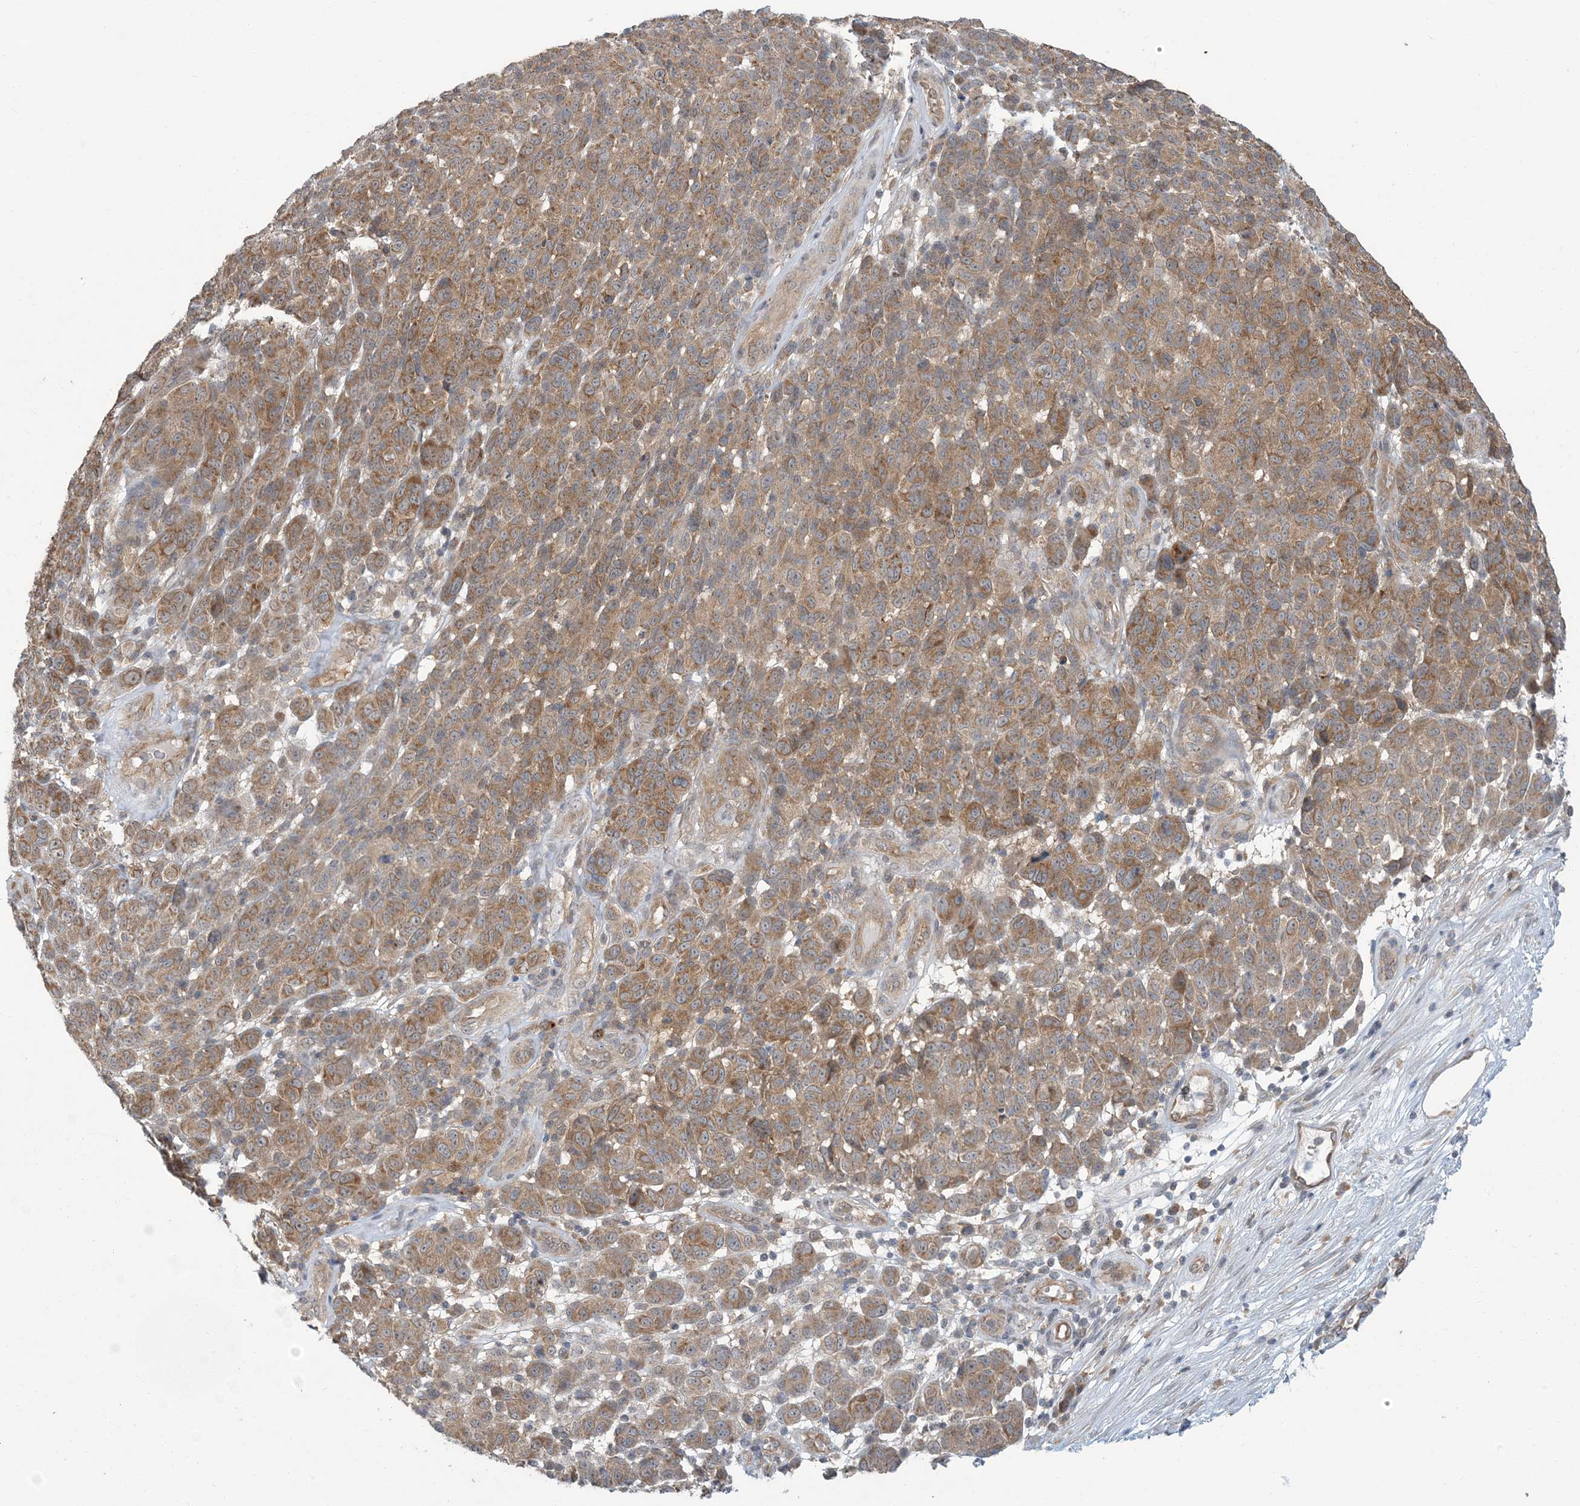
{"staining": {"intensity": "moderate", "quantity": ">75%", "location": "cytoplasmic/membranous"}, "tissue": "melanoma", "cell_type": "Tumor cells", "image_type": "cancer", "snomed": [{"axis": "morphology", "description": "Malignant melanoma, NOS"}, {"axis": "topography", "description": "Skin"}], "caption": "Brown immunohistochemical staining in human melanoma exhibits moderate cytoplasmic/membranous expression in about >75% of tumor cells.", "gene": "ERI2", "patient": {"sex": "male", "age": 49}}